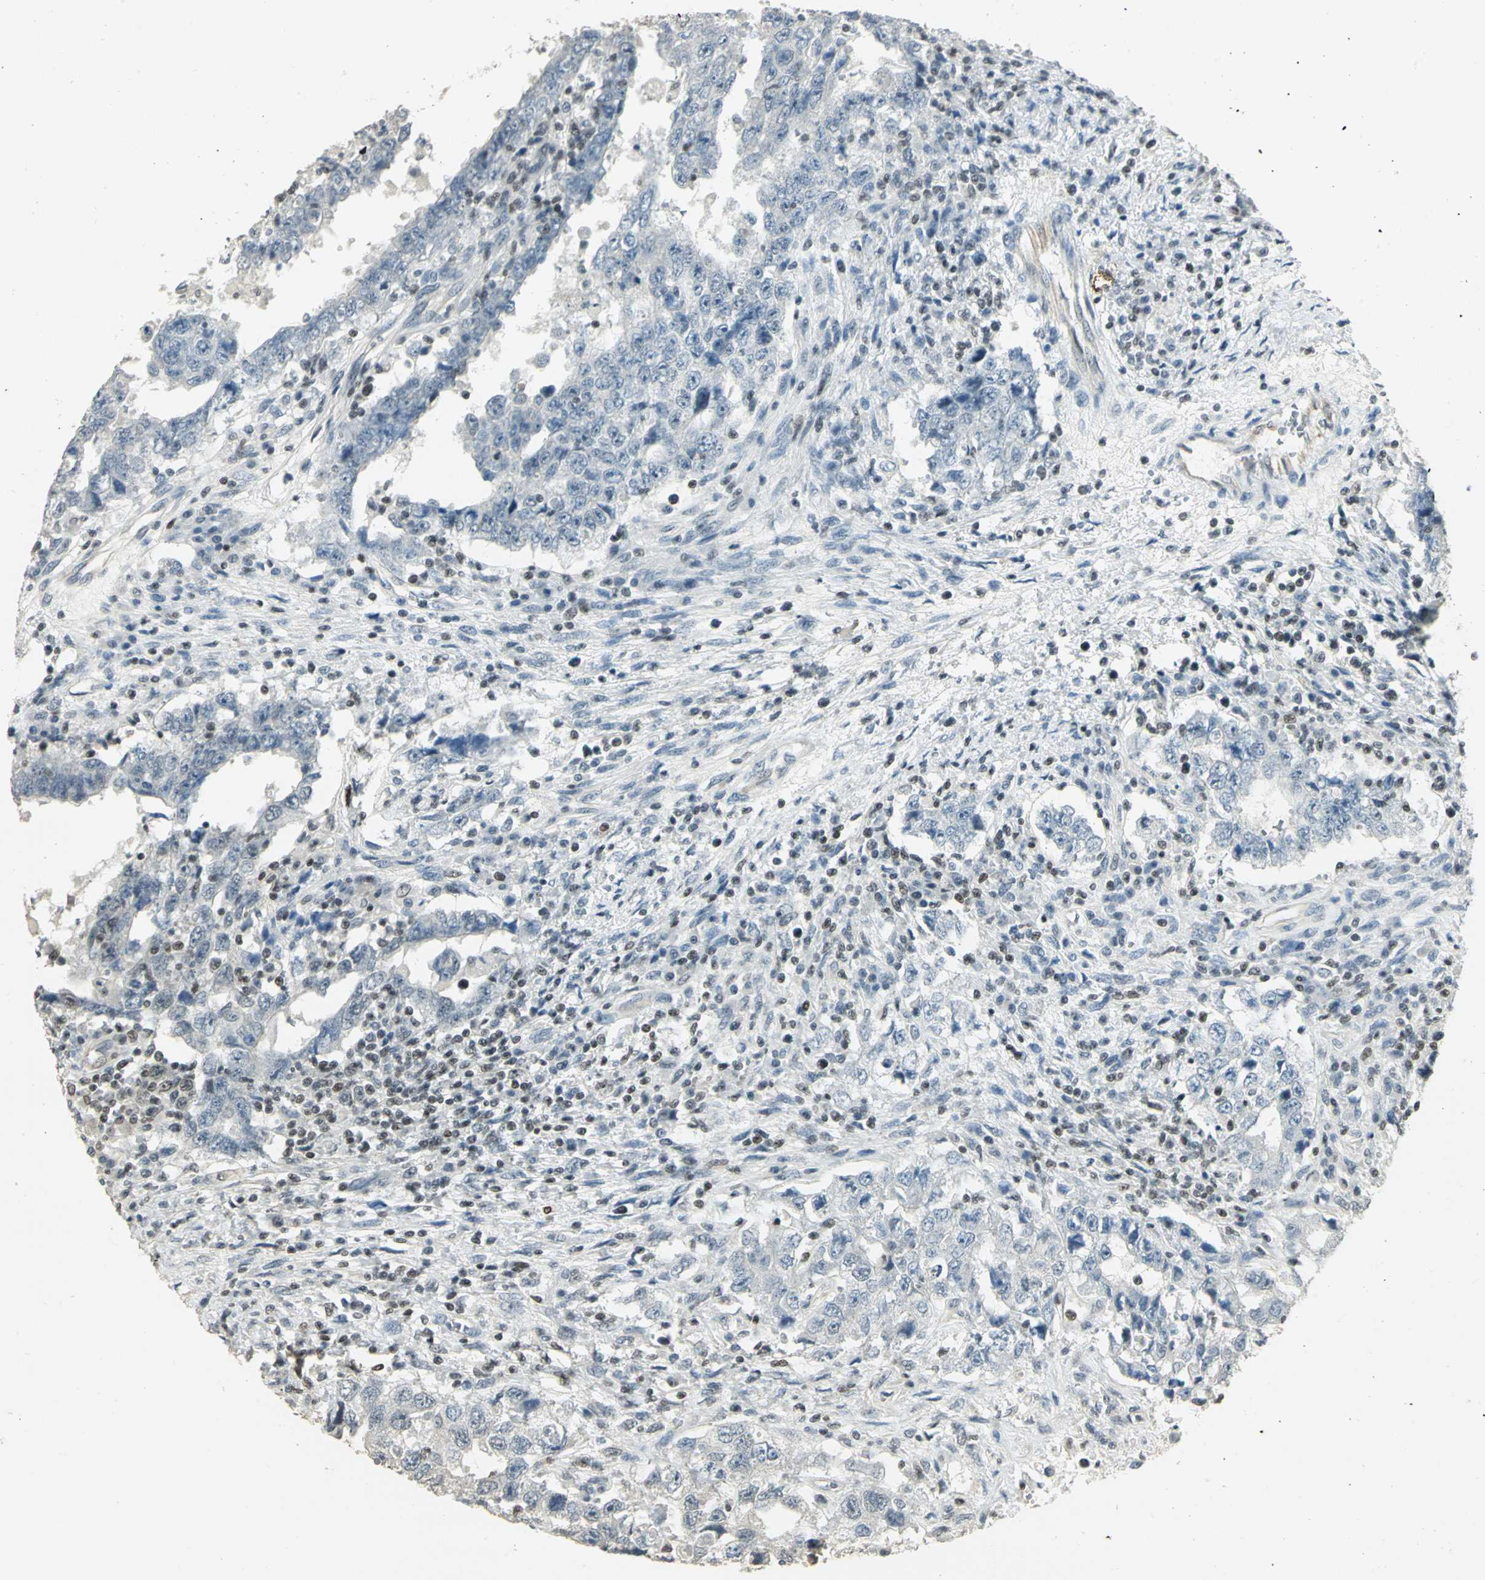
{"staining": {"intensity": "negative", "quantity": "none", "location": "none"}, "tissue": "testis cancer", "cell_type": "Tumor cells", "image_type": "cancer", "snomed": [{"axis": "morphology", "description": "Carcinoma, Embryonal, NOS"}, {"axis": "topography", "description": "Testis"}], "caption": "Protein analysis of testis cancer shows no significant staining in tumor cells. Nuclei are stained in blue.", "gene": "ELF1", "patient": {"sex": "male", "age": 26}}